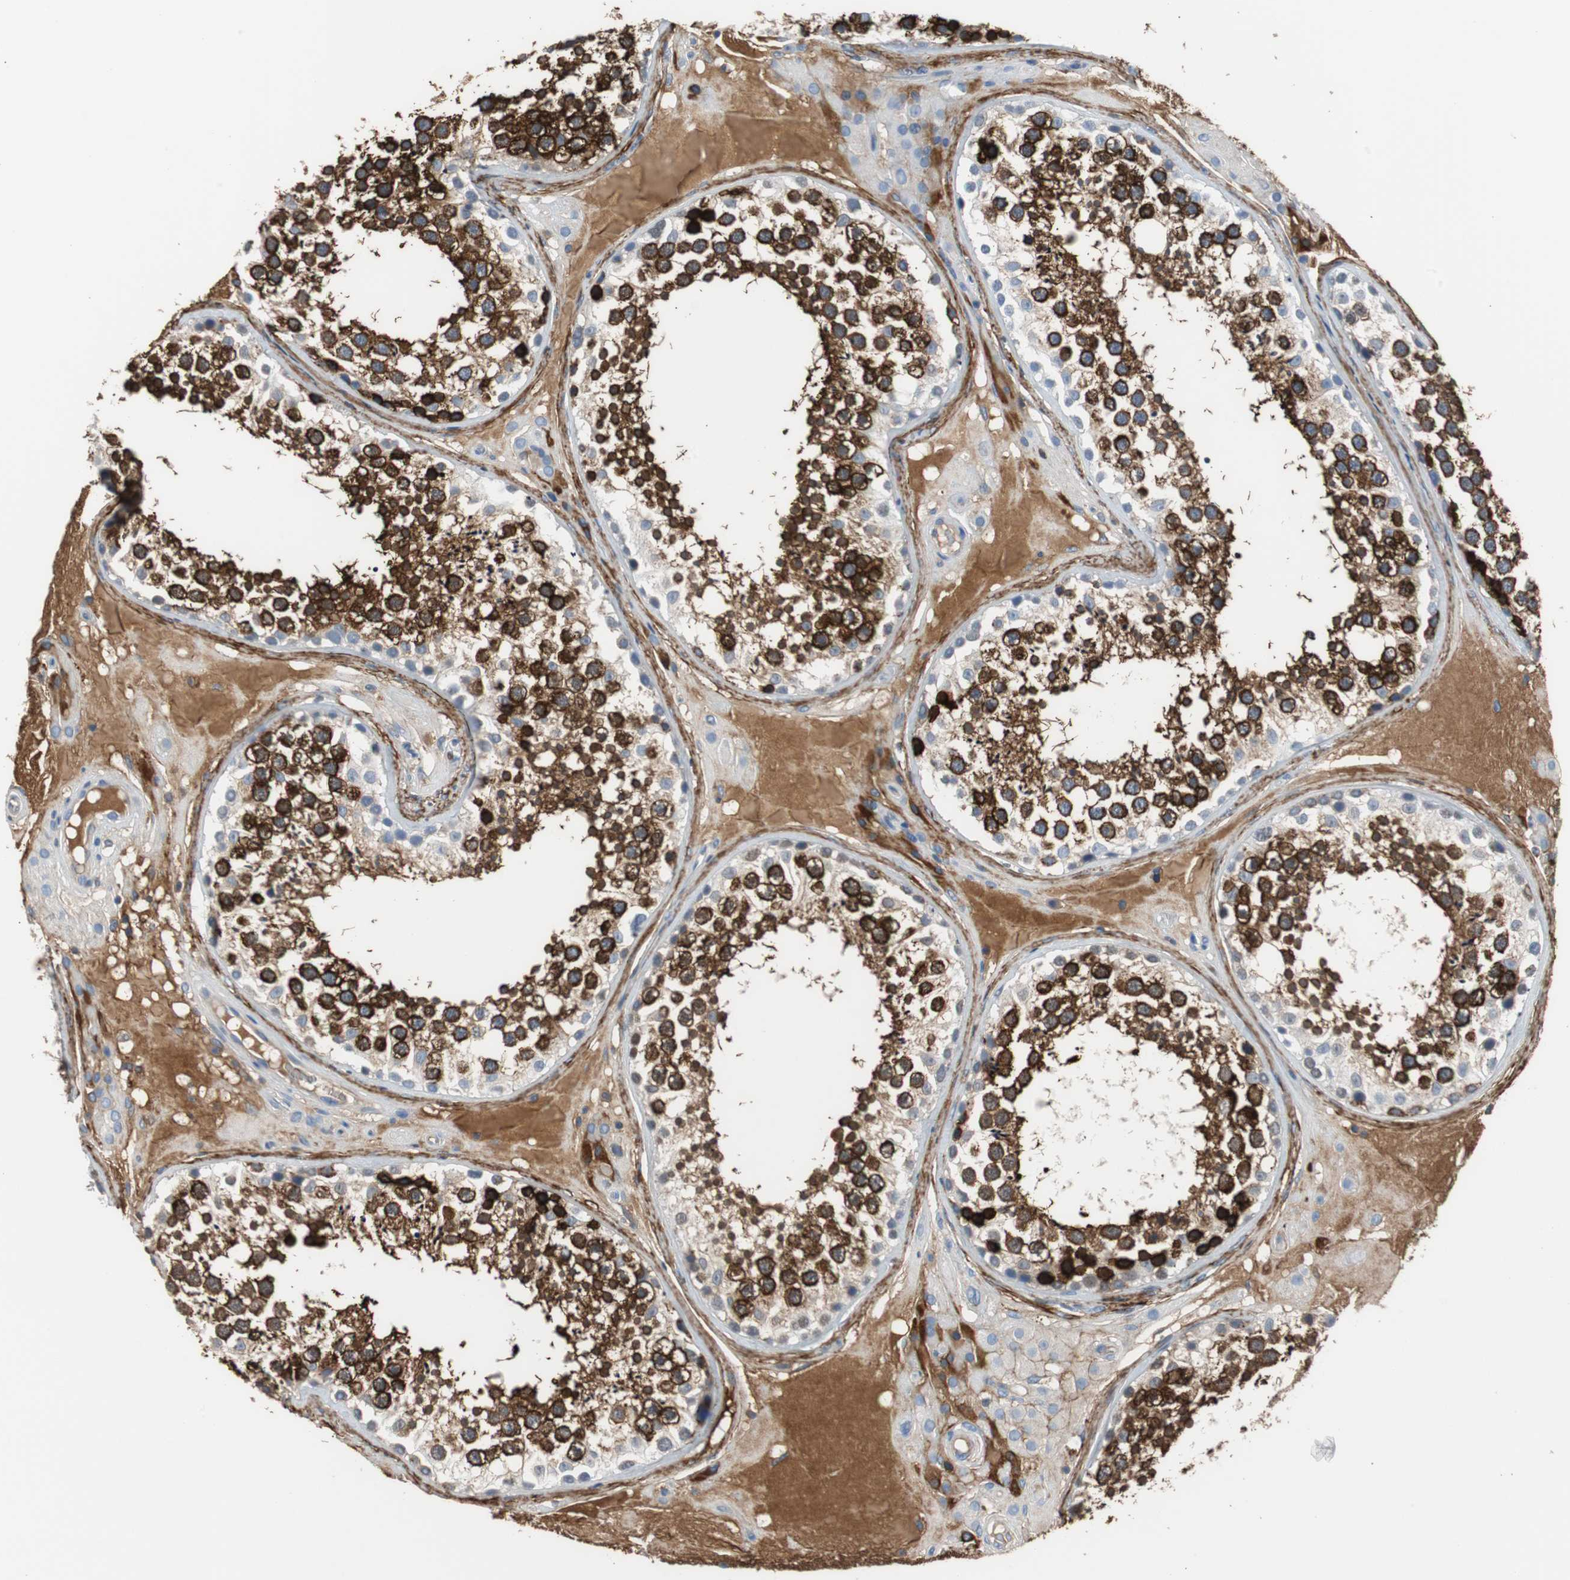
{"staining": {"intensity": "strong", "quantity": "25%-75%", "location": "cytoplasmic/membranous"}, "tissue": "testis", "cell_type": "Cells in seminiferous ducts", "image_type": "normal", "snomed": [{"axis": "morphology", "description": "Normal tissue, NOS"}, {"axis": "topography", "description": "Testis"}], "caption": "Testis stained with a brown dye shows strong cytoplasmic/membranous positive staining in about 25%-75% of cells in seminiferous ducts.", "gene": "APCS", "patient": {"sex": "male", "age": 46}}